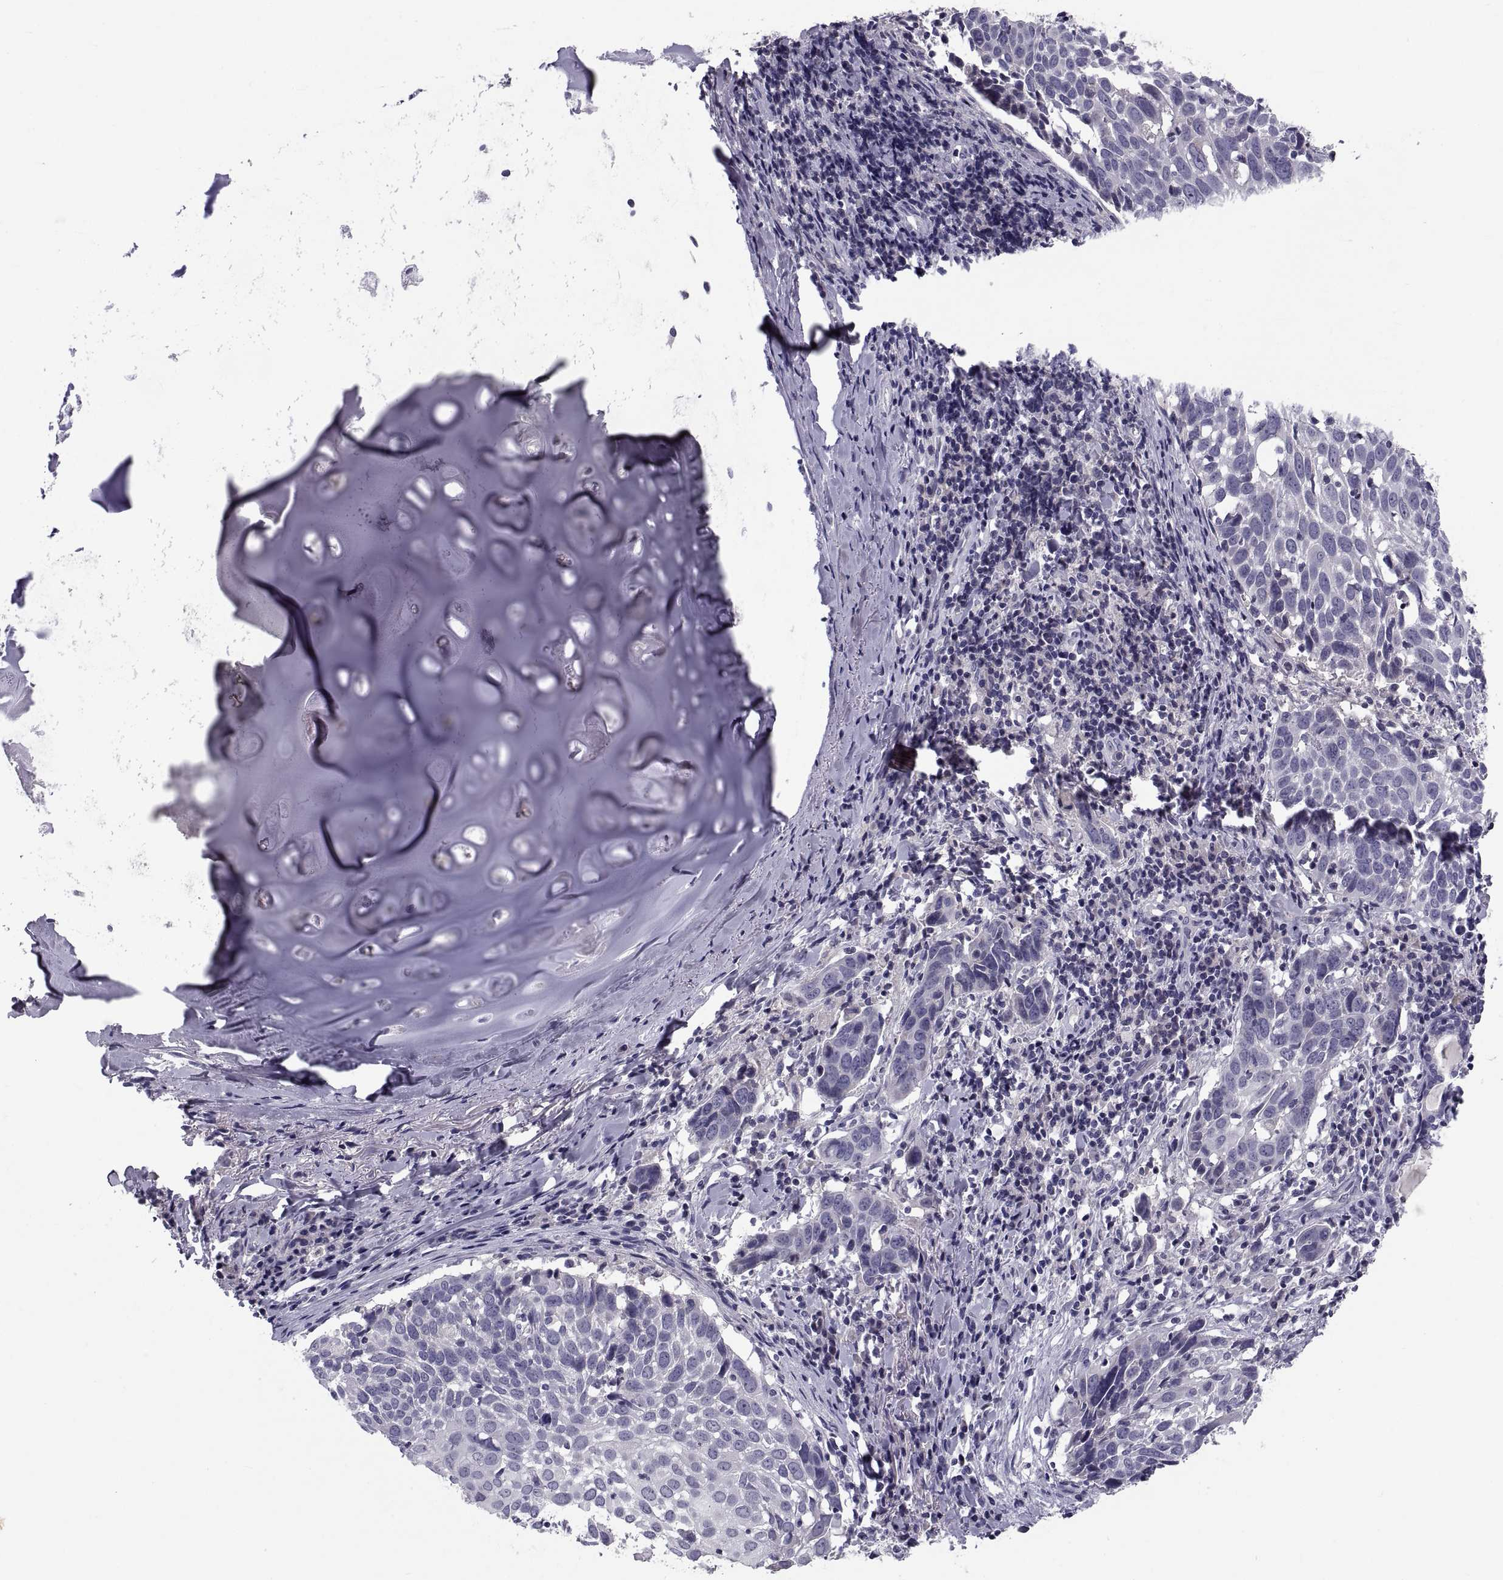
{"staining": {"intensity": "negative", "quantity": "none", "location": "none"}, "tissue": "lung cancer", "cell_type": "Tumor cells", "image_type": "cancer", "snomed": [{"axis": "morphology", "description": "Squamous cell carcinoma, NOS"}, {"axis": "topography", "description": "Lung"}], "caption": "The image displays no significant staining in tumor cells of lung squamous cell carcinoma.", "gene": "PDZRN4", "patient": {"sex": "male", "age": 57}}